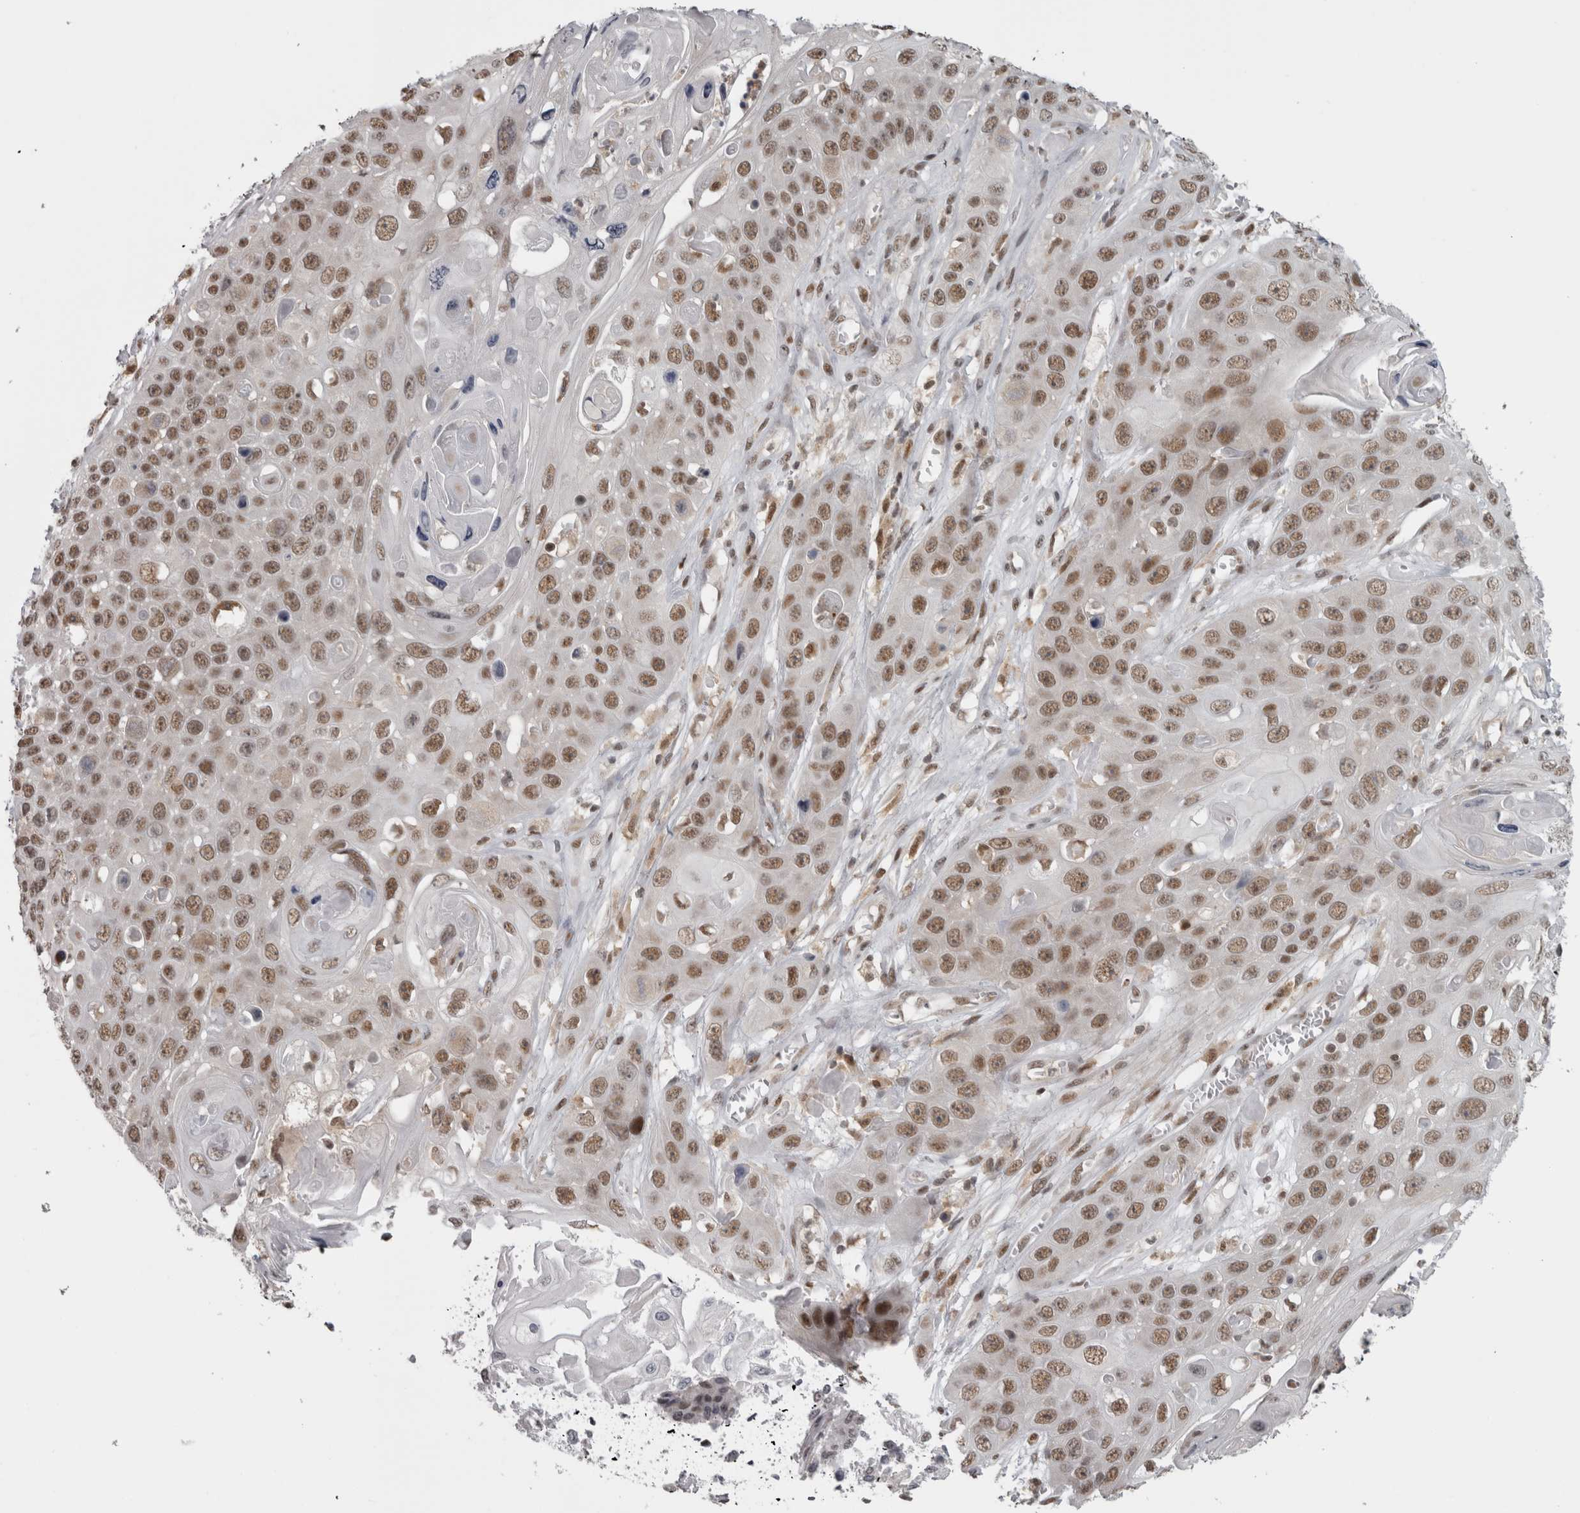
{"staining": {"intensity": "moderate", "quantity": ">75%", "location": "nuclear"}, "tissue": "skin cancer", "cell_type": "Tumor cells", "image_type": "cancer", "snomed": [{"axis": "morphology", "description": "Squamous cell carcinoma, NOS"}, {"axis": "topography", "description": "Skin"}], "caption": "Skin squamous cell carcinoma stained for a protein shows moderate nuclear positivity in tumor cells.", "gene": "MICU3", "patient": {"sex": "male", "age": 55}}